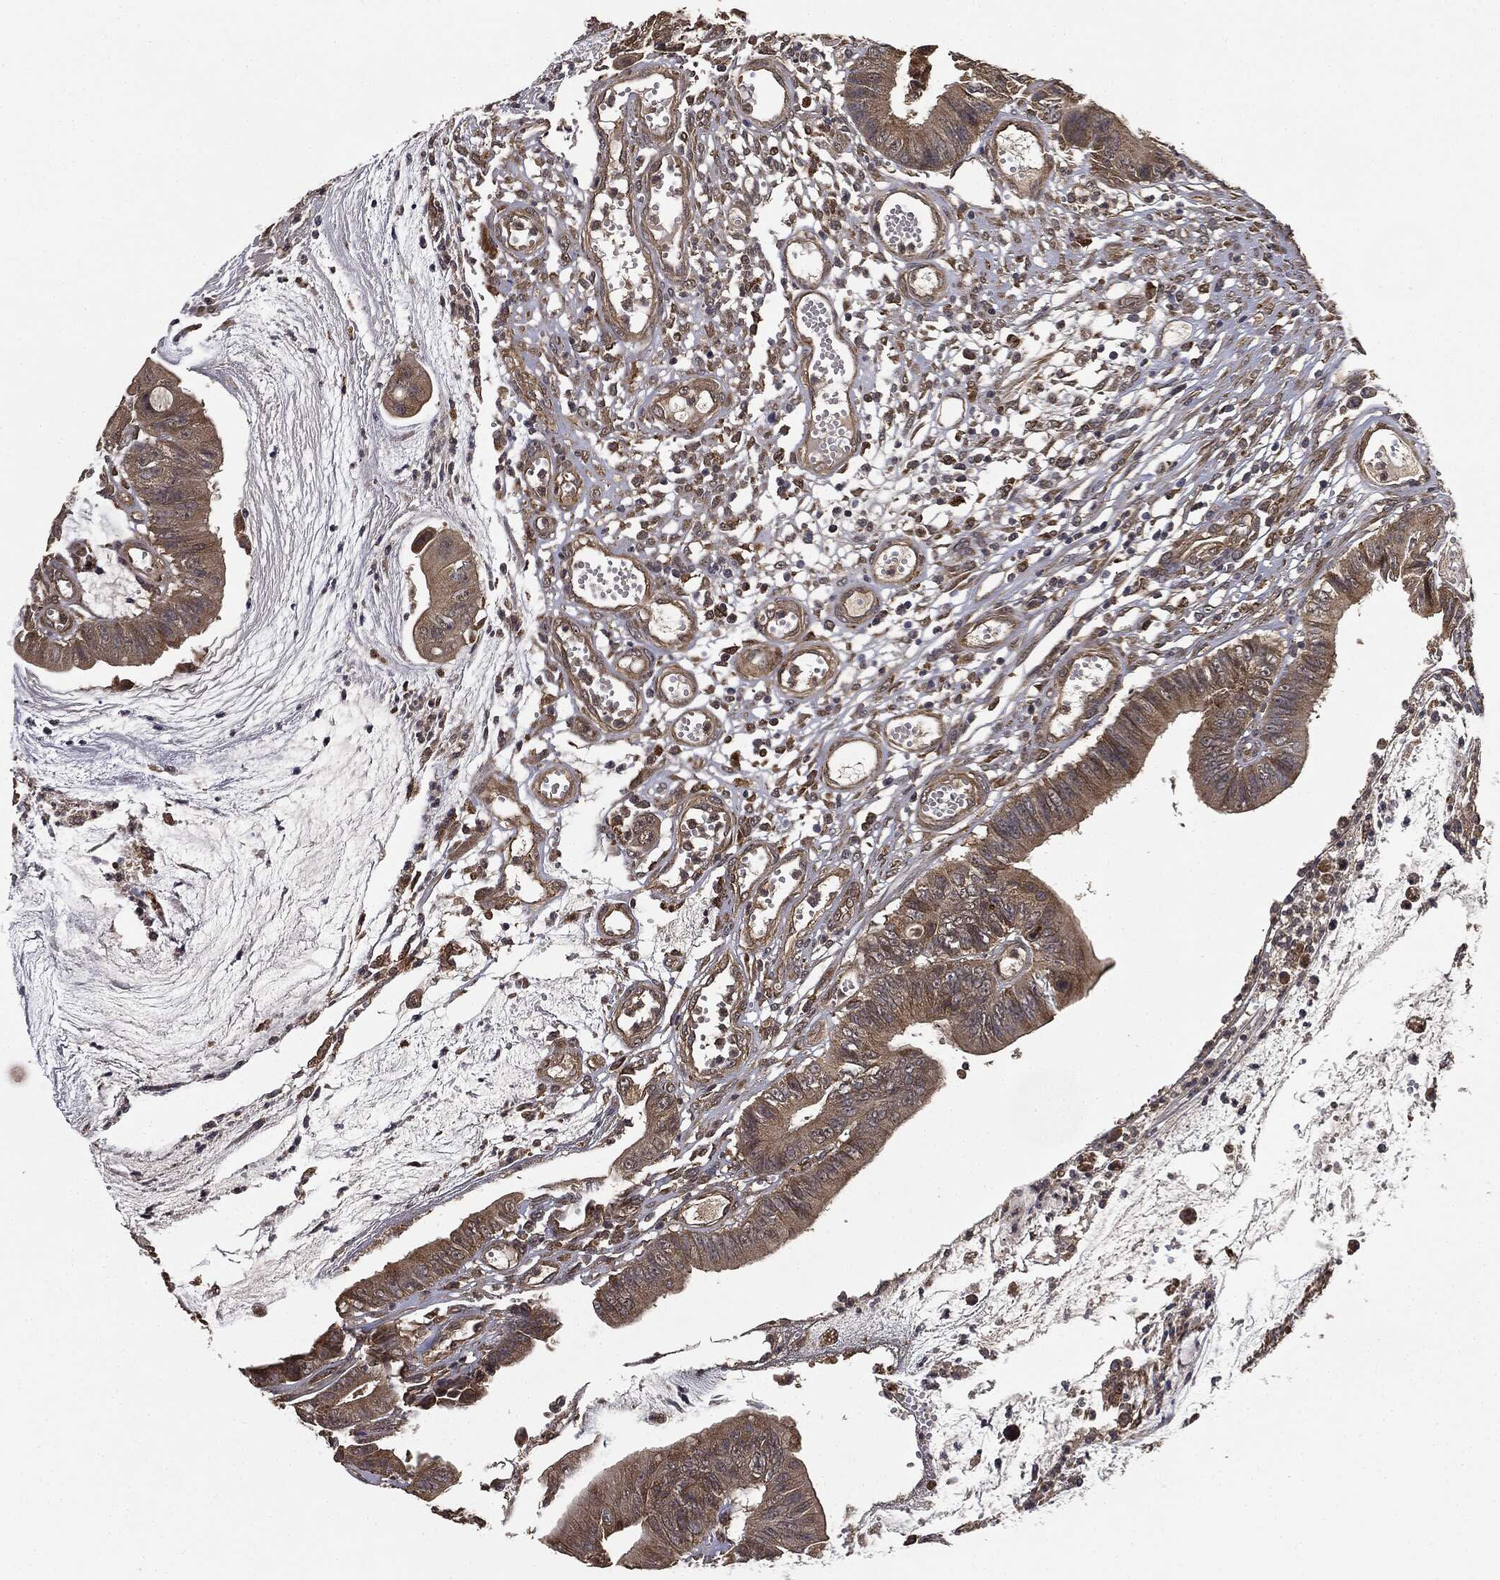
{"staining": {"intensity": "weak", "quantity": ">75%", "location": "cytoplasmic/membranous"}, "tissue": "colorectal cancer", "cell_type": "Tumor cells", "image_type": "cancer", "snomed": [{"axis": "morphology", "description": "Adenocarcinoma, NOS"}, {"axis": "topography", "description": "Colon"}], "caption": "Tumor cells display weak cytoplasmic/membranous positivity in approximately >75% of cells in colorectal adenocarcinoma.", "gene": "MIER2", "patient": {"sex": "female", "age": 69}}